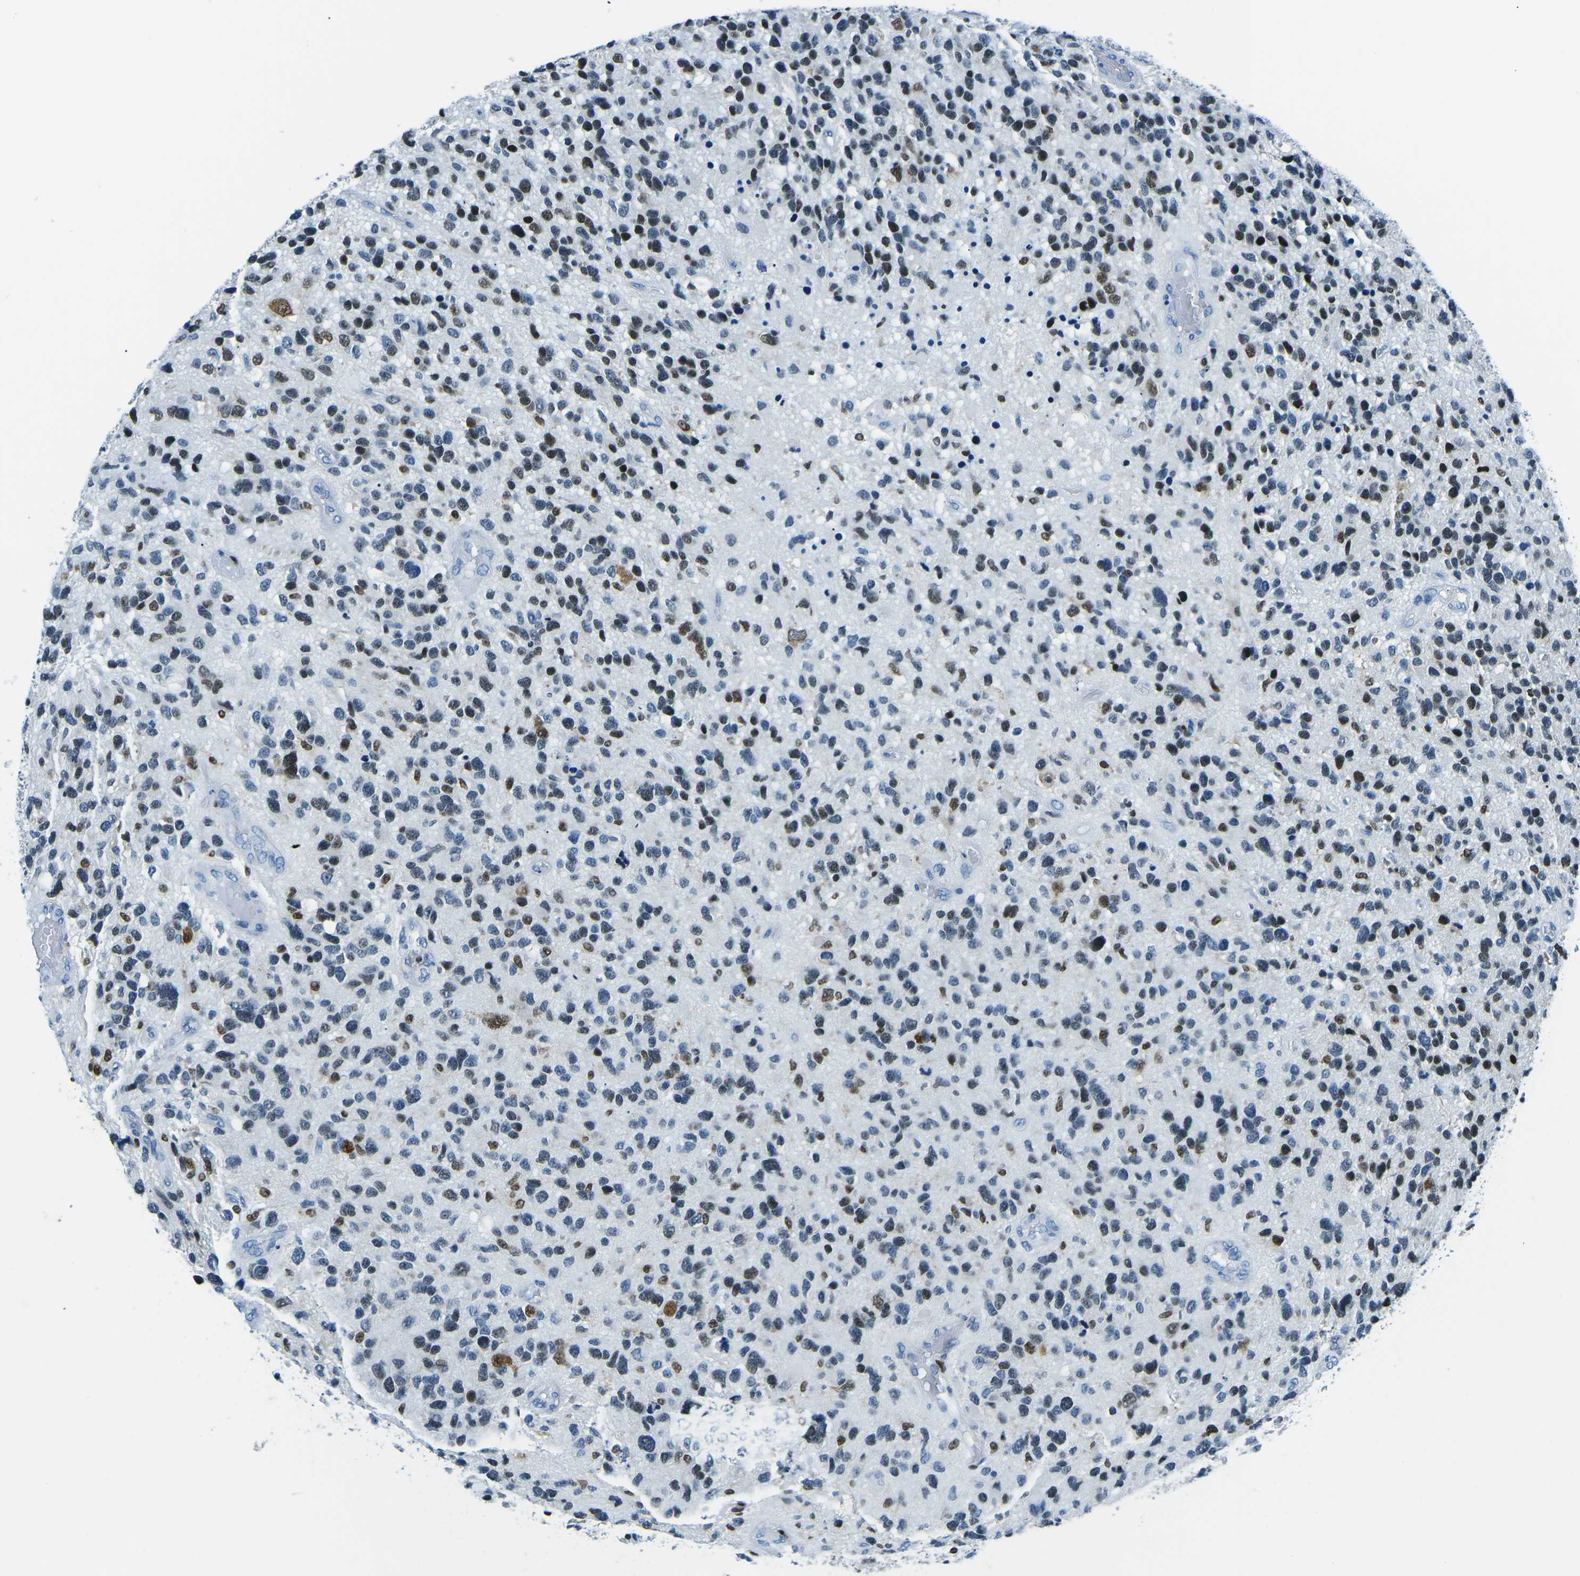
{"staining": {"intensity": "strong", "quantity": "25%-75%", "location": "nuclear"}, "tissue": "glioma", "cell_type": "Tumor cells", "image_type": "cancer", "snomed": [{"axis": "morphology", "description": "Glioma, malignant, High grade"}, {"axis": "topography", "description": "Brain"}], "caption": "Immunohistochemistry (IHC) image of human malignant glioma (high-grade) stained for a protein (brown), which displays high levels of strong nuclear expression in about 25%-75% of tumor cells.", "gene": "CELF2", "patient": {"sex": "female", "age": 58}}